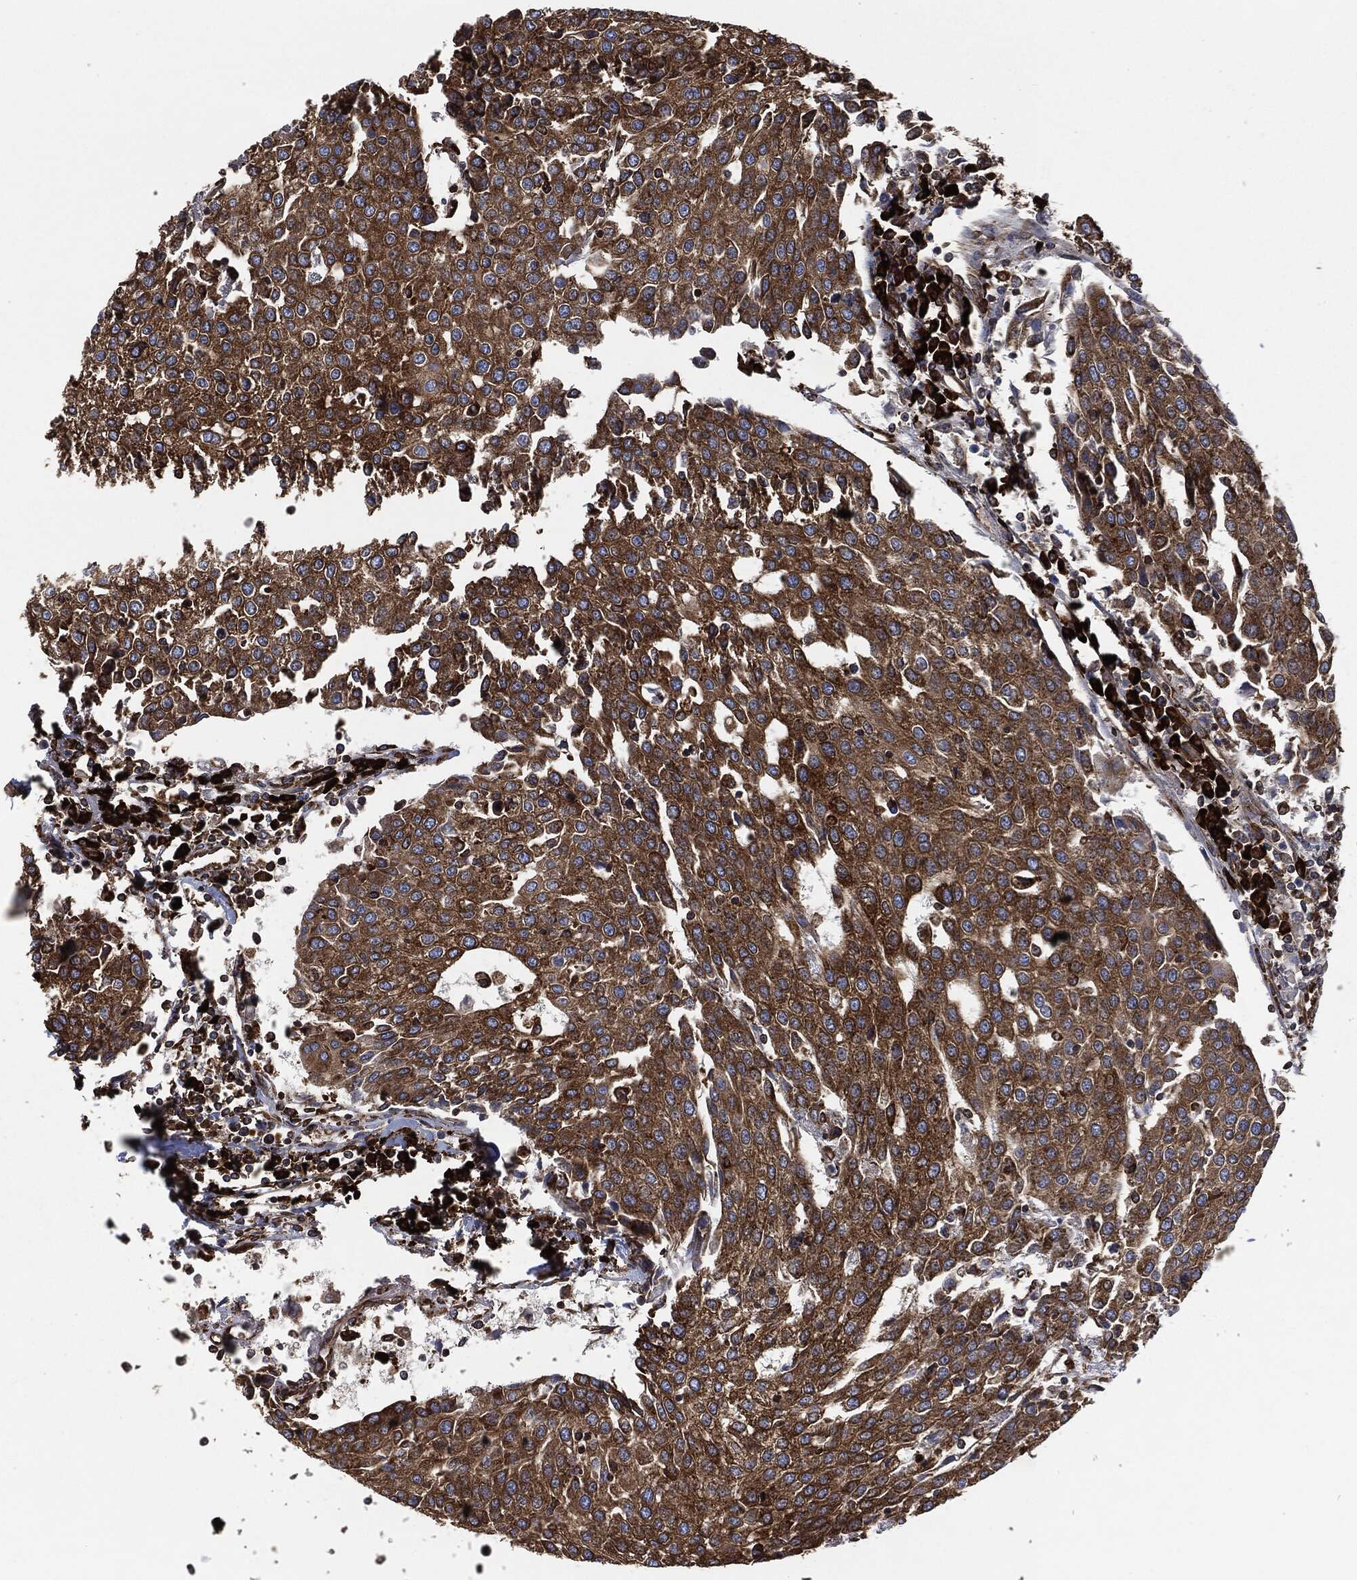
{"staining": {"intensity": "strong", "quantity": ">75%", "location": "cytoplasmic/membranous"}, "tissue": "urothelial cancer", "cell_type": "Tumor cells", "image_type": "cancer", "snomed": [{"axis": "morphology", "description": "Urothelial carcinoma, High grade"}, {"axis": "topography", "description": "Urinary bladder"}], "caption": "Urothelial carcinoma (high-grade) stained with a brown dye reveals strong cytoplasmic/membranous positive positivity in about >75% of tumor cells.", "gene": "AMFR", "patient": {"sex": "female", "age": 85}}